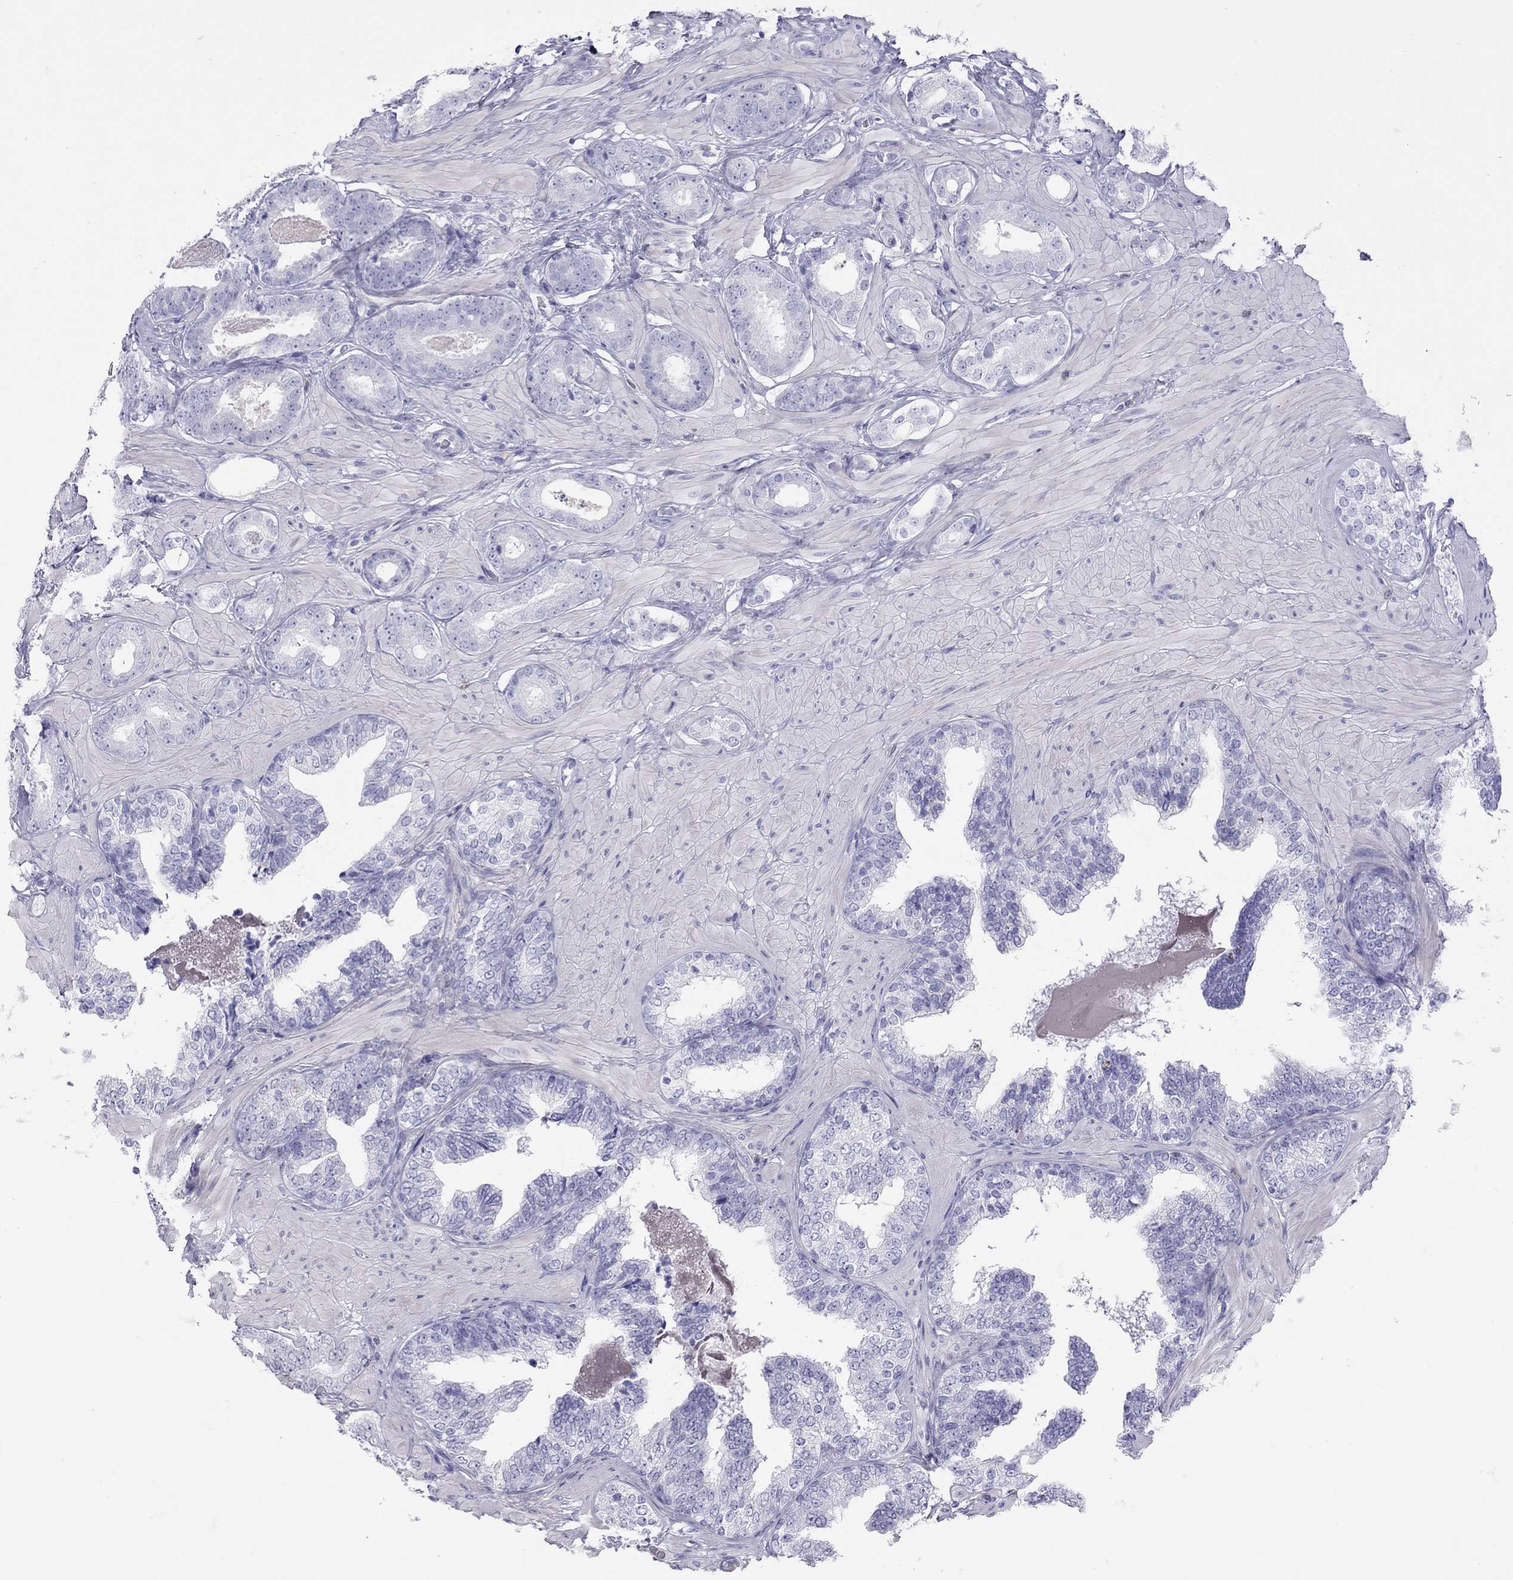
{"staining": {"intensity": "negative", "quantity": "none", "location": "none"}, "tissue": "prostate cancer", "cell_type": "Tumor cells", "image_type": "cancer", "snomed": [{"axis": "morphology", "description": "Adenocarcinoma, Low grade"}, {"axis": "topography", "description": "Prostate"}], "caption": "Histopathology image shows no significant protein staining in tumor cells of prostate adenocarcinoma (low-grade).", "gene": "STAG3", "patient": {"sex": "male", "age": 60}}